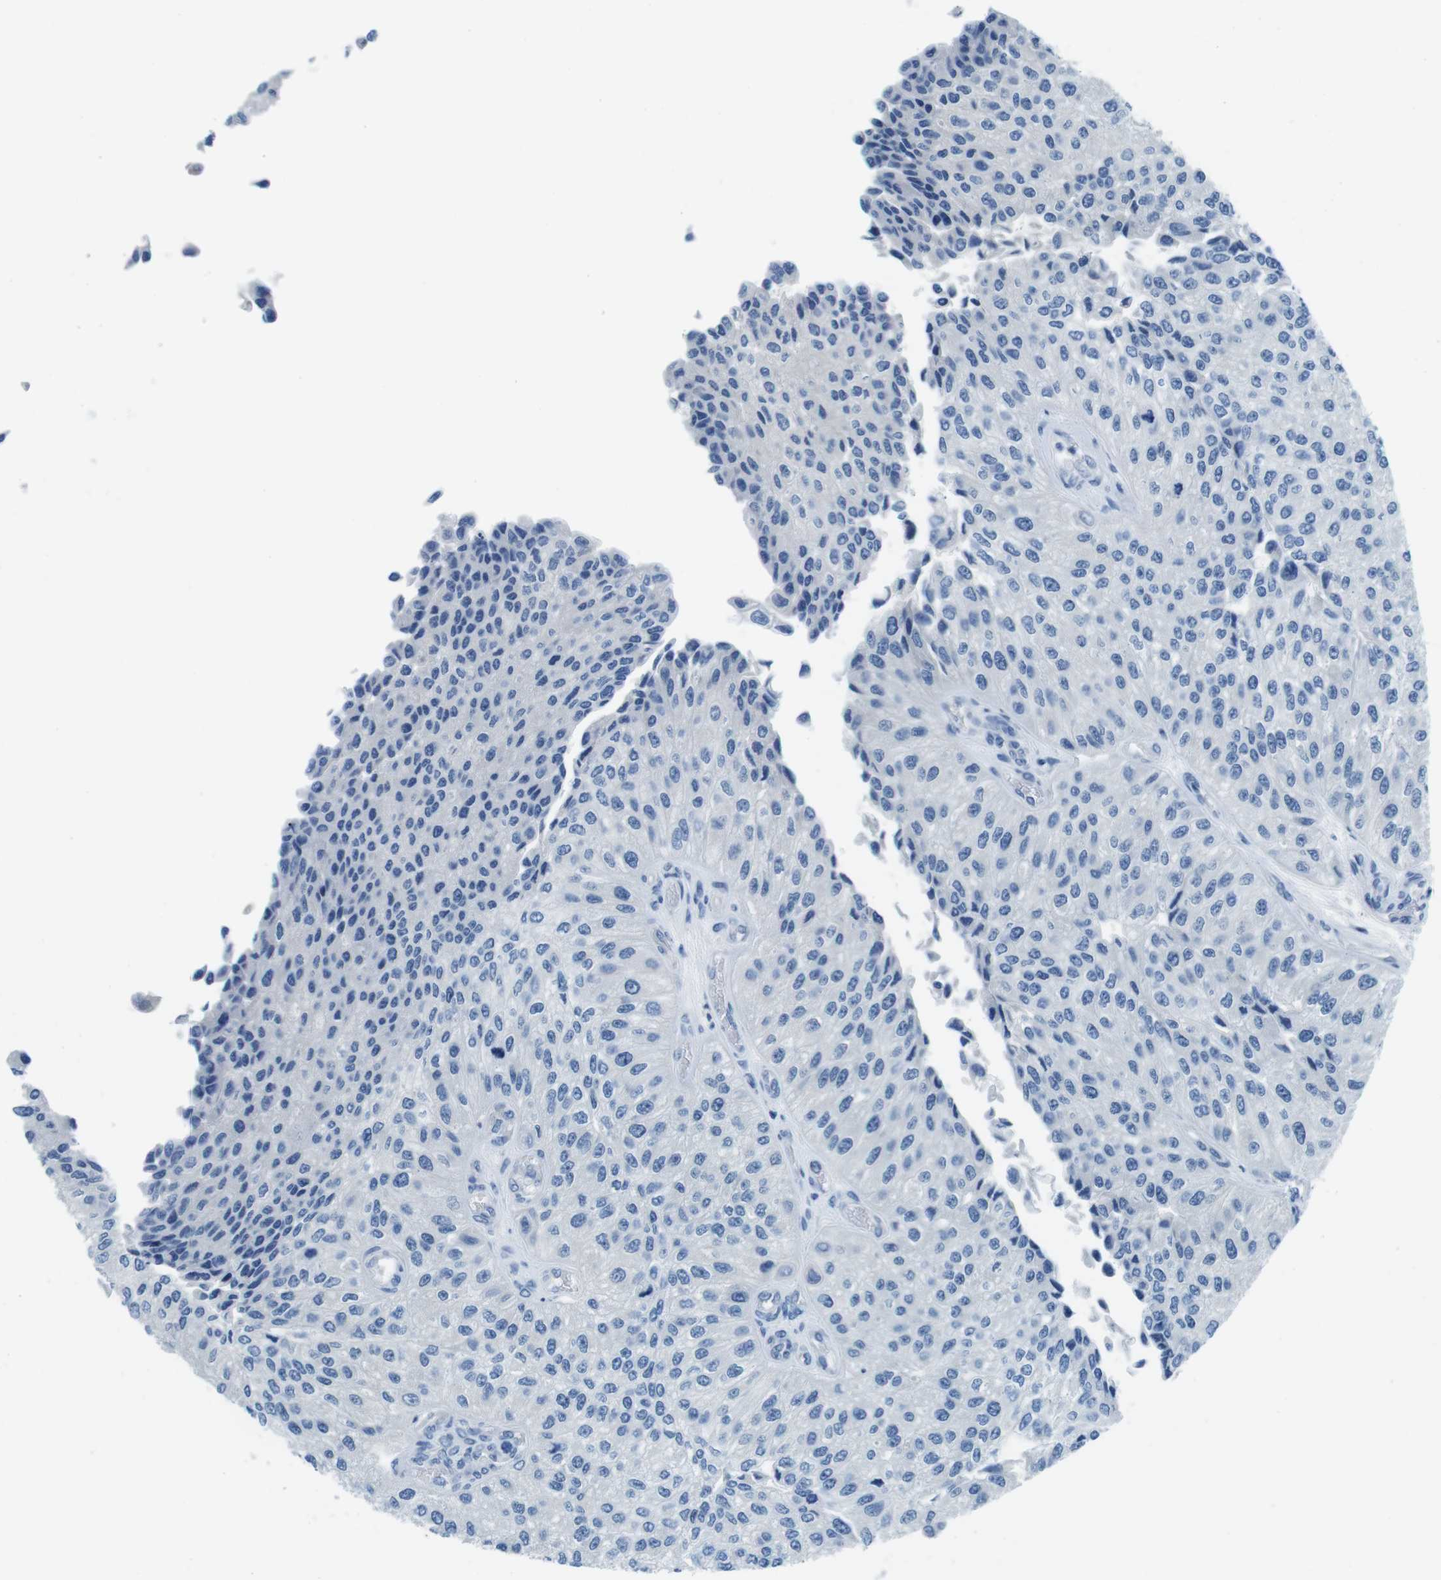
{"staining": {"intensity": "negative", "quantity": "none", "location": "none"}, "tissue": "urothelial cancer", "cell_type": "Tumor cells", "image_type": "cancer", "snomed": [{"axis": "morphology", "description": "Urothelial carcinoma, High grade"}, {"axis": "topography", "description": "Kidney"}, {"axis": "topography", "description": "Urinary bladder"}], "caption": "Urothelial carcinoma (high-grade) stained for a protein using immunohistochemistry (IHC) shows no staining tumor cells.", "gene": "EIF2B5", "patient": {"sex": "male", "age": 77}}